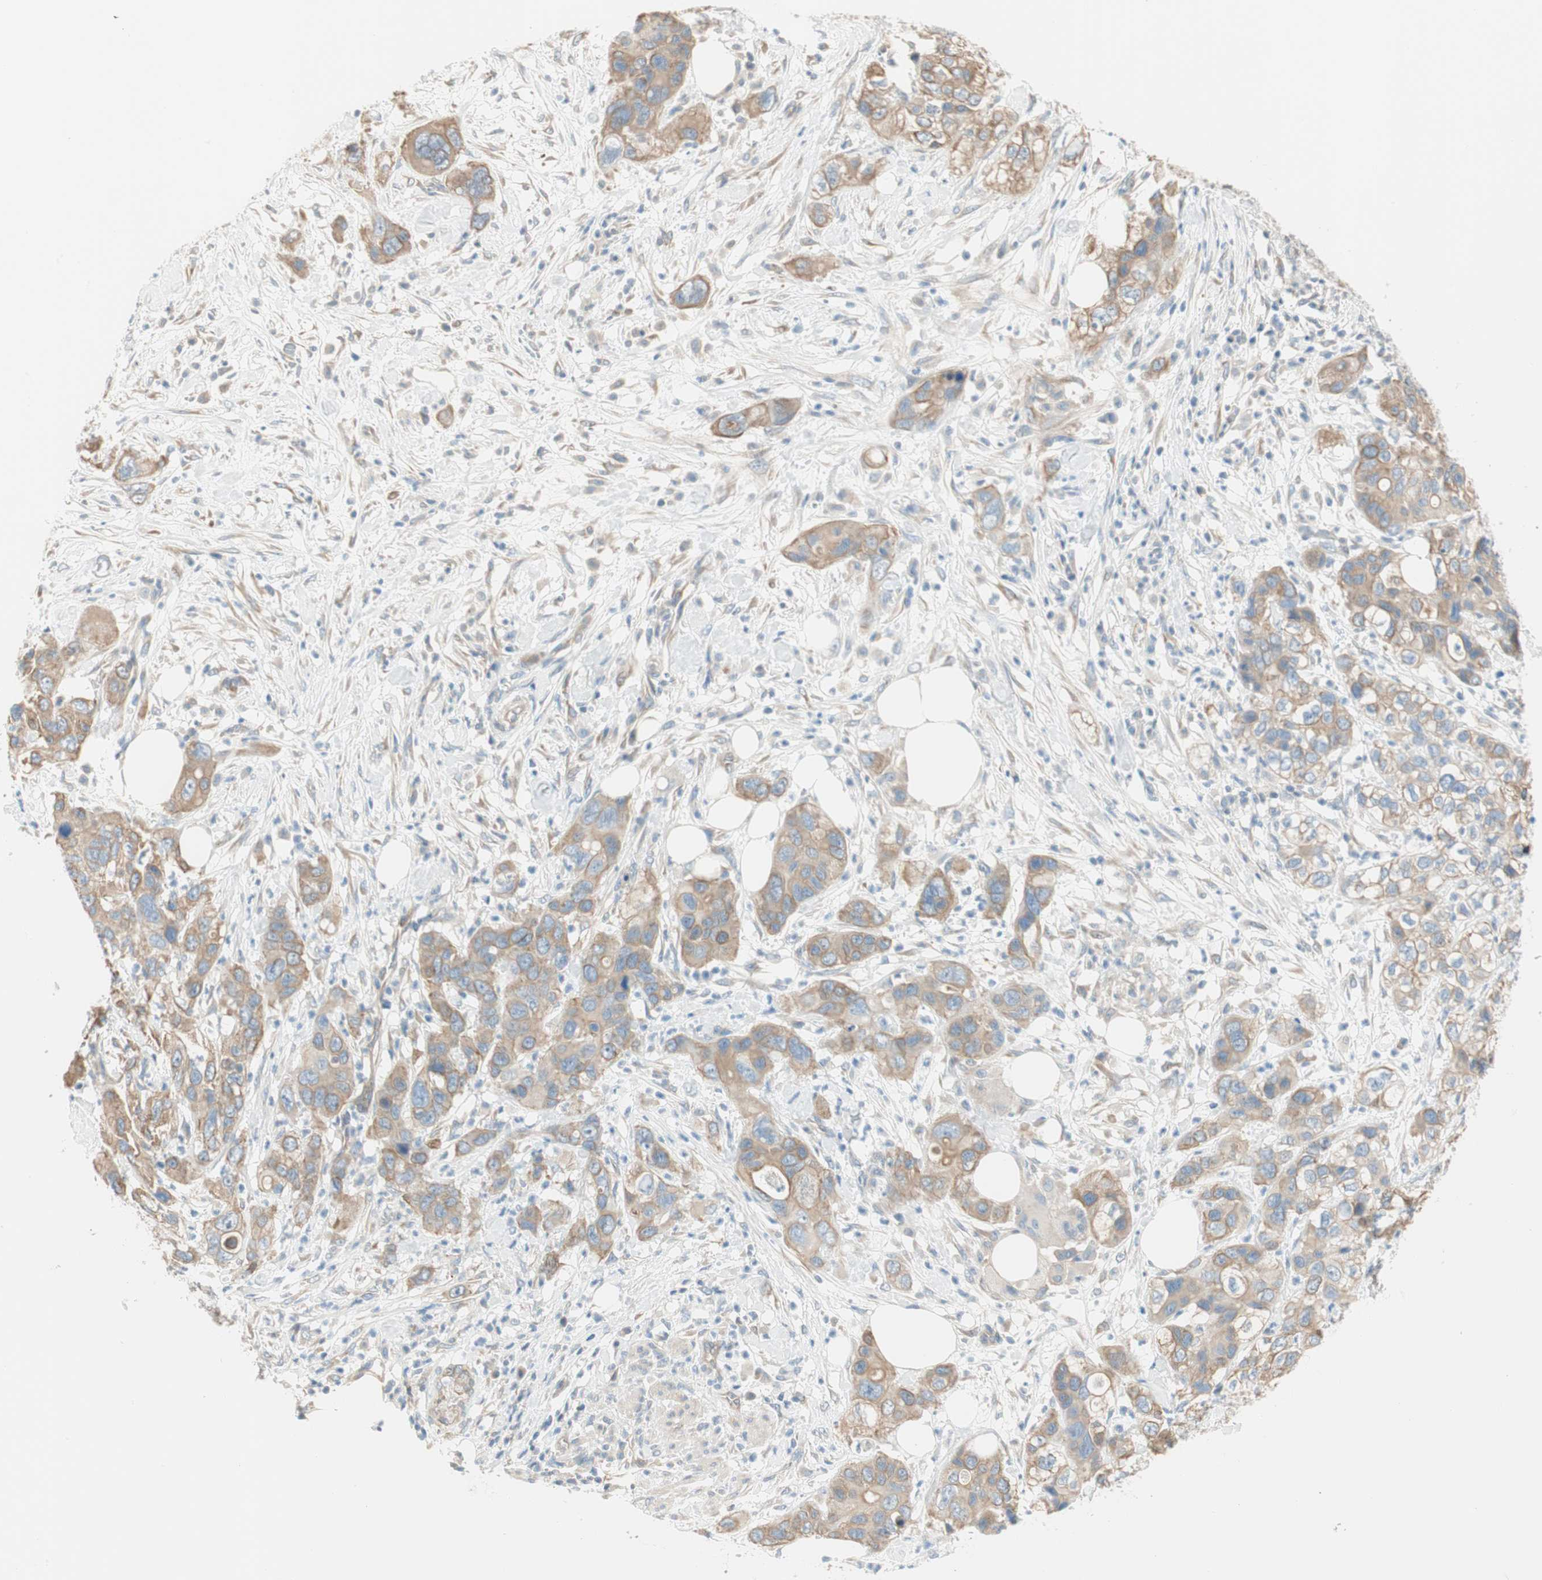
{"staining": {"intensity": "weak", "quantity": ">75%", "location": "cytoplasmic/membranous"}, "tissue": "pancreatic cancer", "cell_type": "Tumor cells", "image_type": "cancer", "snomed": [{"axis": "morphology", "description": "Adenocarcinoma, NOS"}, {"axis": "topography", "description": "Pancreas"}], "caption": "Pancreatic cancer stained for a protein reveals weak cytoplasmic/membranous positivity in tumor cells.", "gene": "CDK3", "patient": {"sex": "female", "age": 71}}